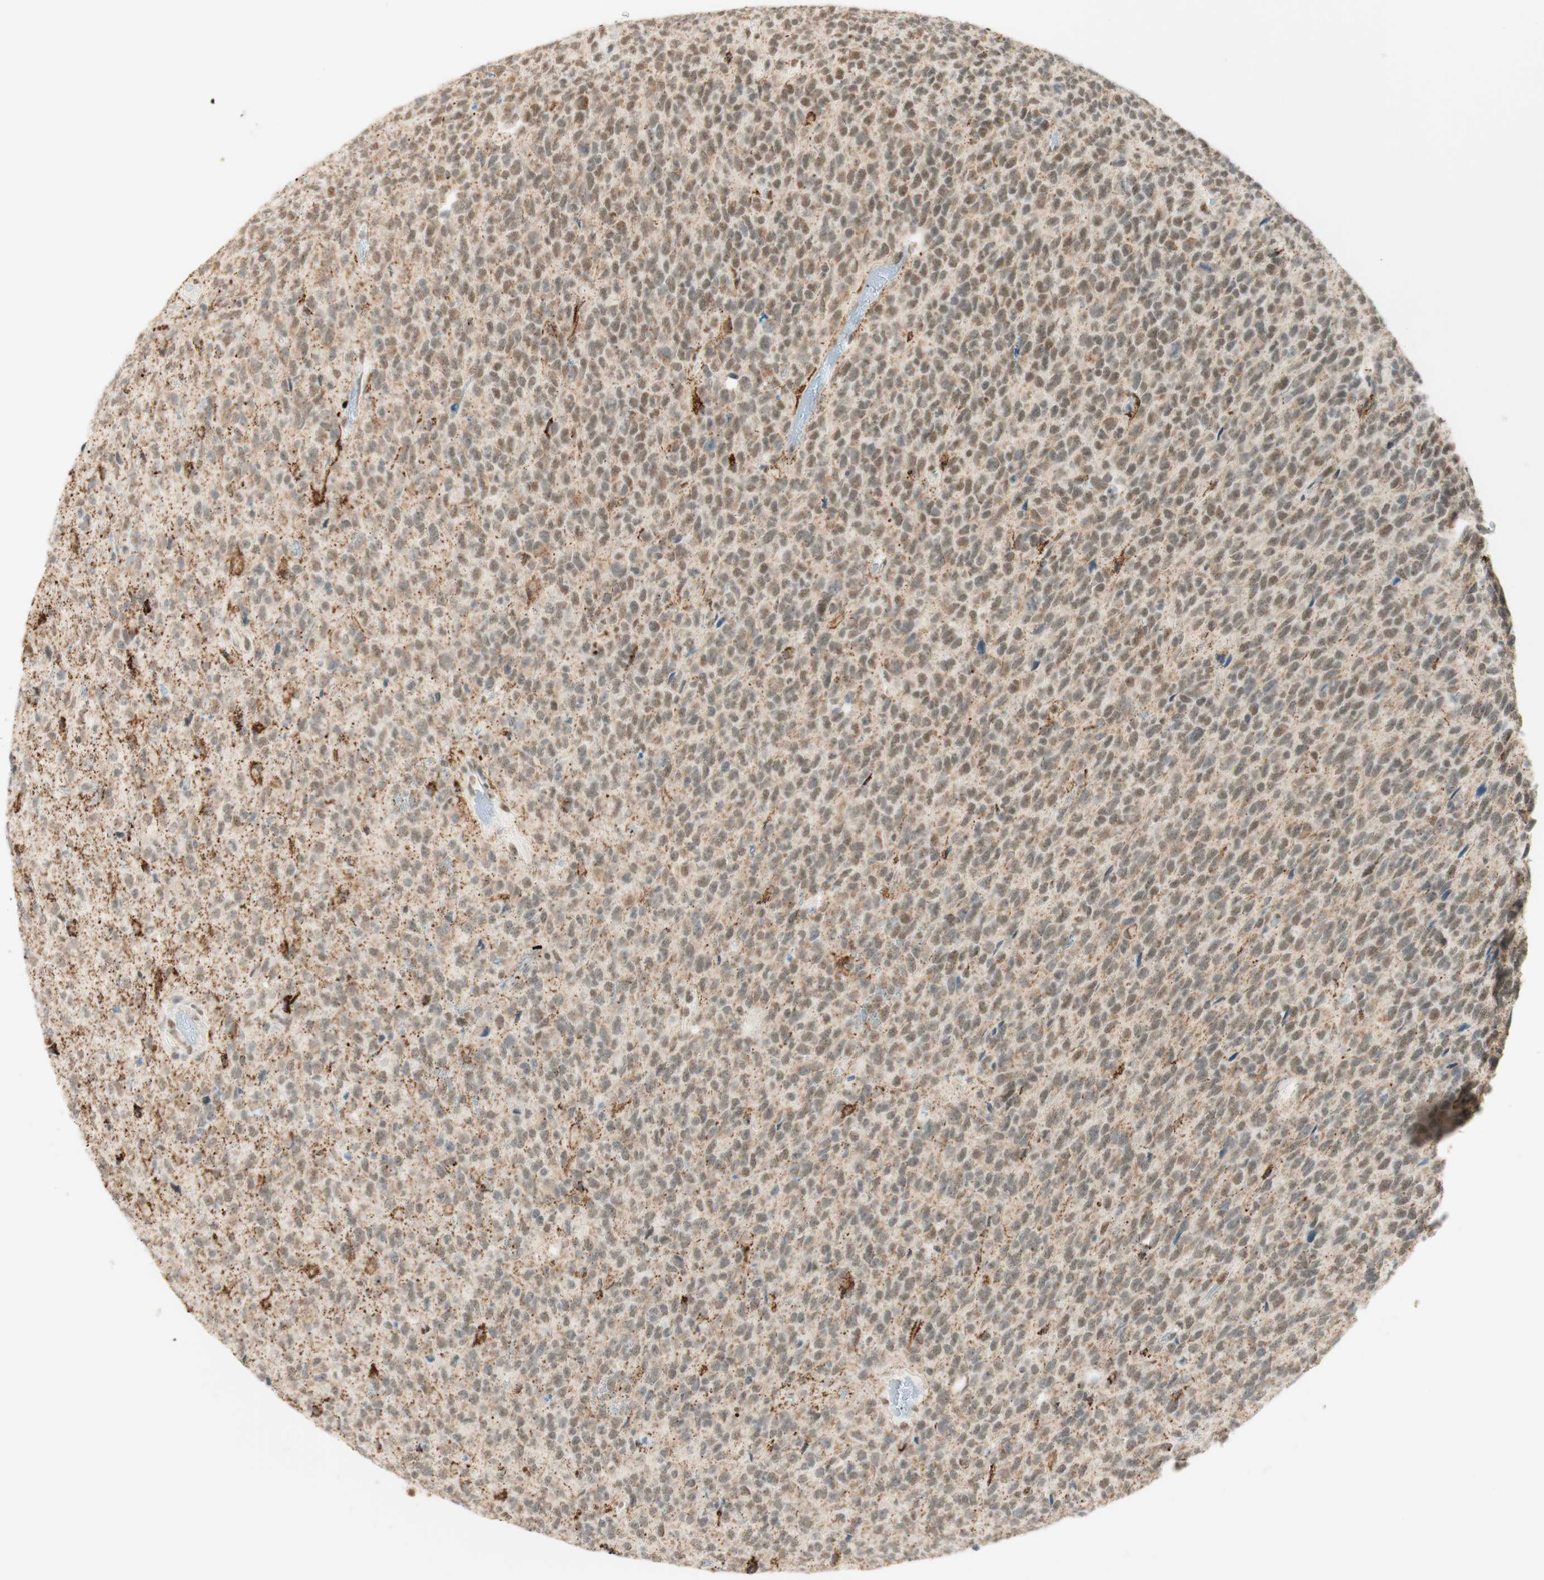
{"staining": {"intensity": "weak", "quantity": "25%-75%", "location": "nuclear"}, "tissue": "glioma", "cell_type": "Tumor cells", "image_type": "cancer", "snomed": [{"axis": "morphology", "description": "Glioma, malignant, High grade"}, {"axis": "topography", "description": "pancreas cauda"}], "caption": "High-grade glioma (malignant) stained with a protein marker shows weak staining in tumor cells.", "gene": "ZNF782", "patient": {"sex": "male", "age": 60}}